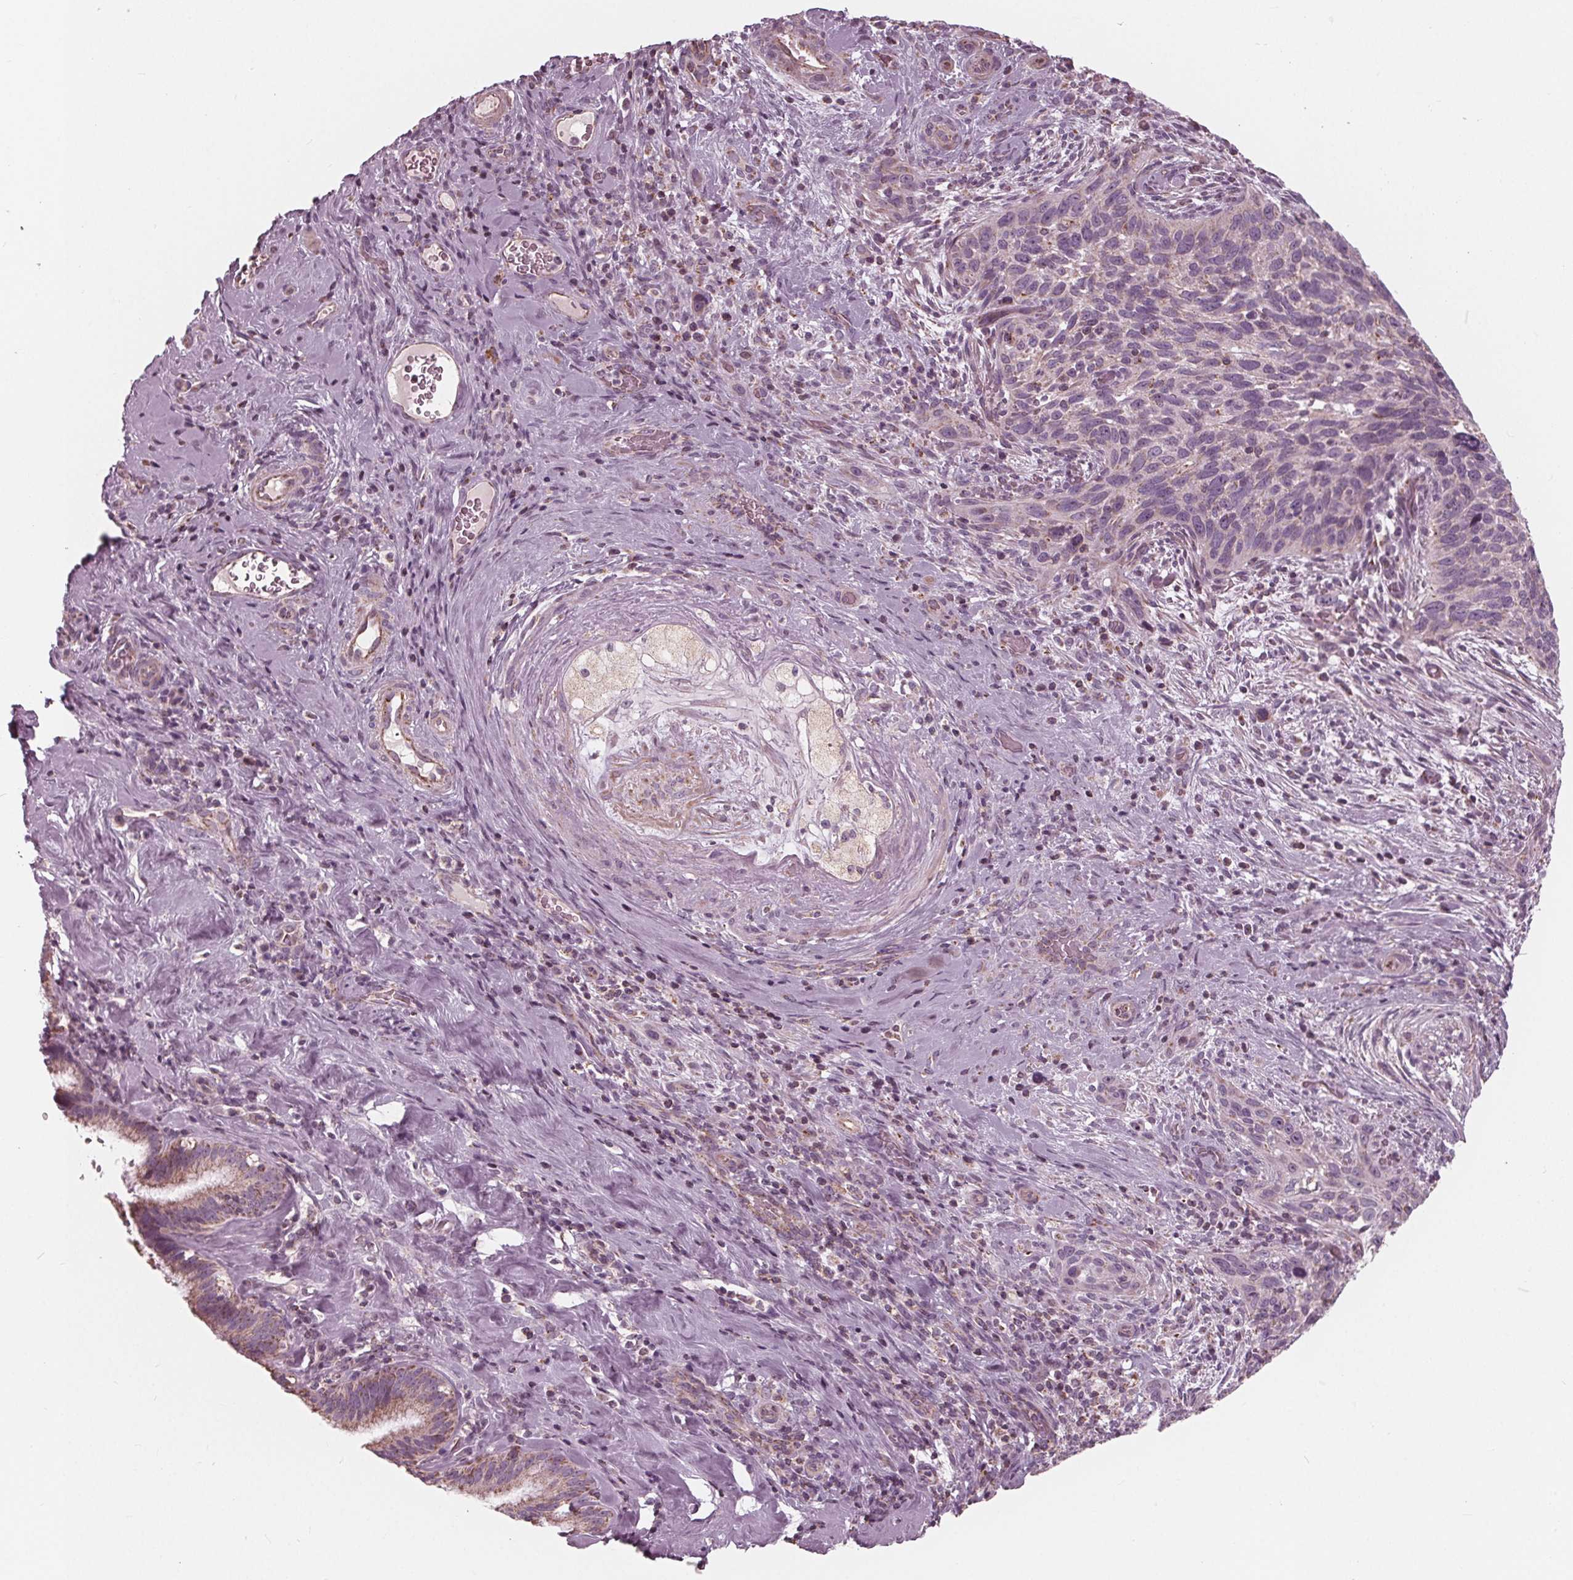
{"staining": {"intensity": "negative", "quantity": "none", "location": "none"}, "tissue": "cervical cancer", "cell_type": "Tumor cells", "image_type": "cancer", "snomed": [{"axis": "morphology", "description": "Squamous cell carcinoma, NOS"}, {"axis": "topography", "description": "Cervix"}], "caption": "A histopathology image of cervical cancer stained for a protein displays no brown staining in tumor cells.", "gene": "DCAF4L2", "patient": {"sex": "female", "age": 51}}